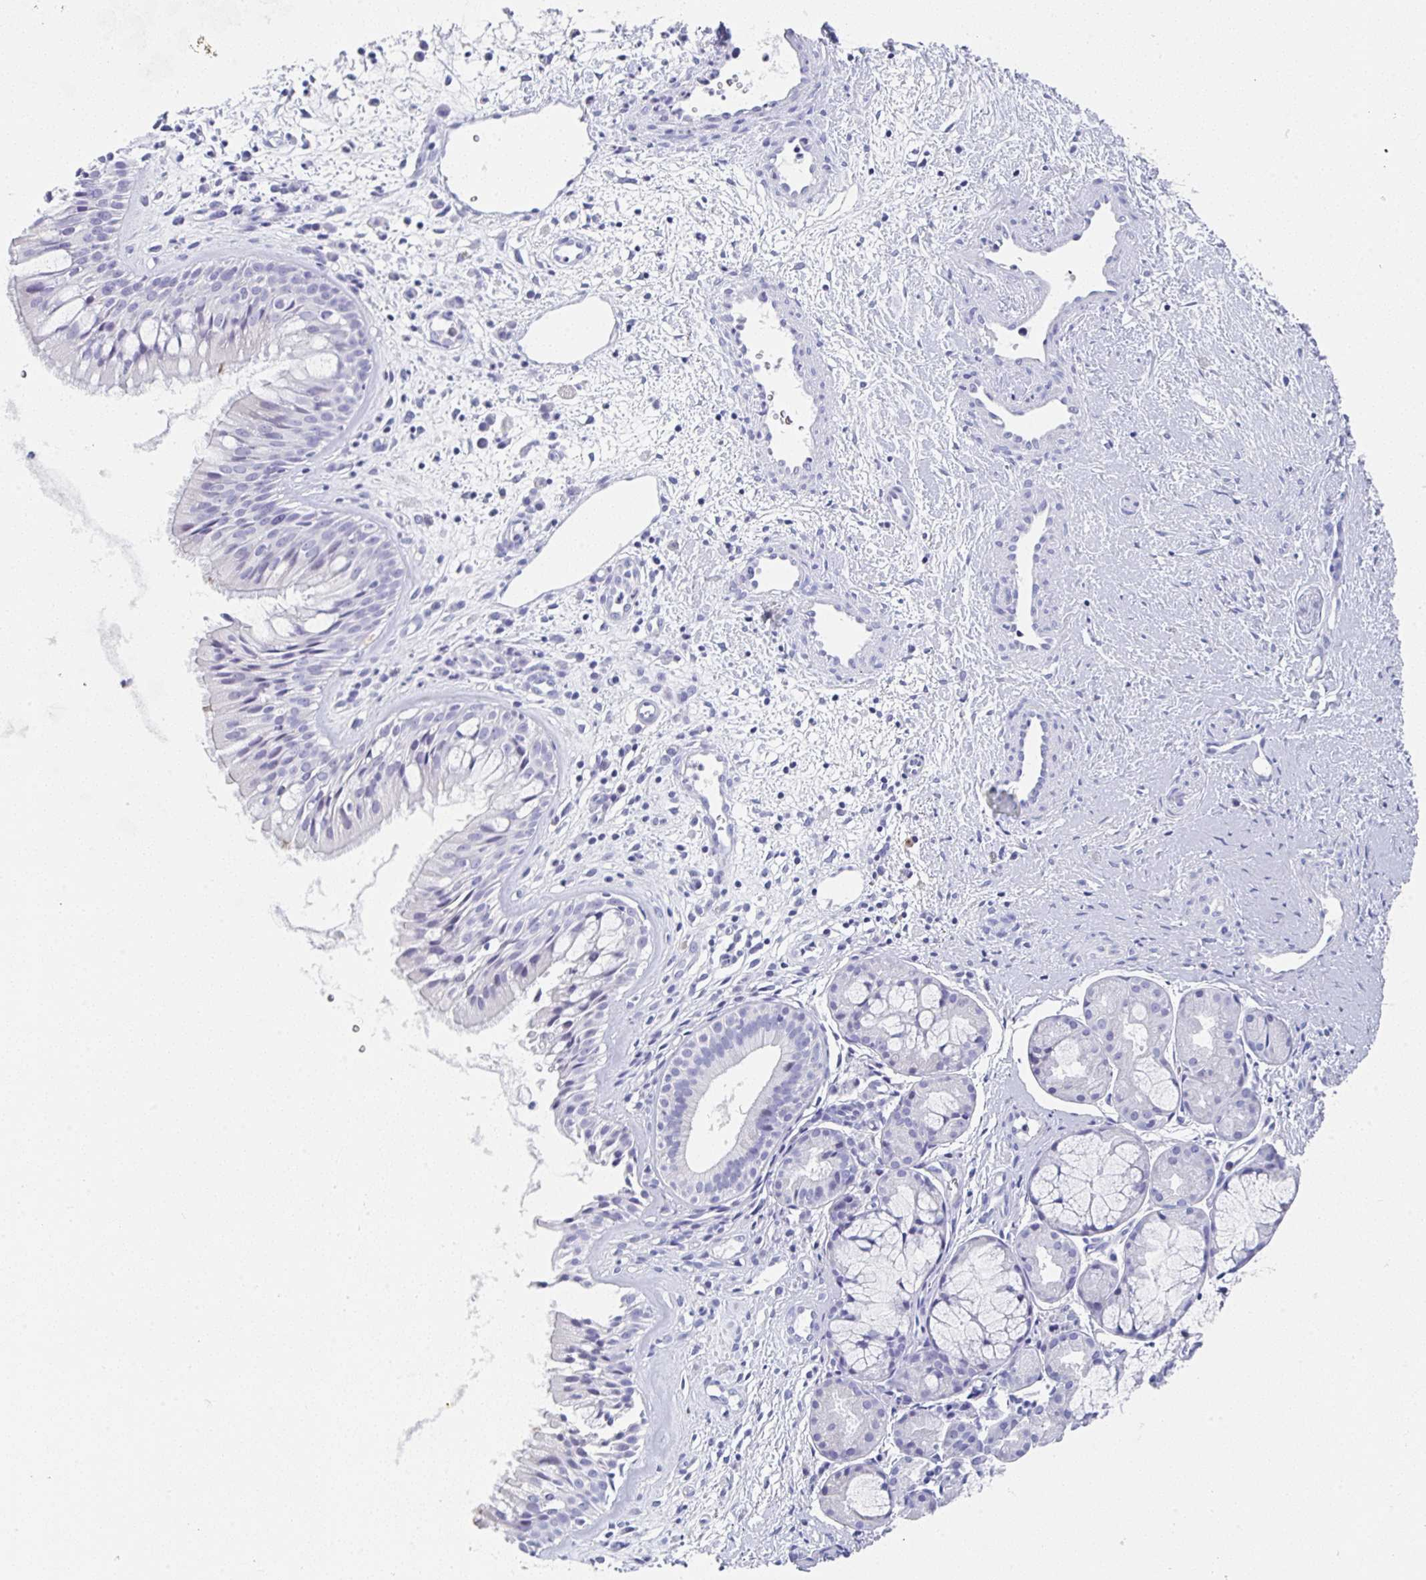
{"staining": {"intensity": "negative", "quantity": "none", "location": "none"}, "tissue": "nasopharynx", "cell_type": "Respiratory epithelial cells", "image_type": "normal", "snomed": [{"axis": "morphology", "description": "Normal tissue, NOS"}, {"axis": "topography", "description": "Nasopharynx"}], "caption": "High power microscopy histopathology image of an immunohistochemistry (IHC) image of unremarkable nasopharynx, revealing no significant positivity in respiratory epithelial cells. The staining is performed using DAB brown chromogen with nuclei counter-stained in using hematoxylin.", "gene": "TNFRSF8", "patient": {"sex": "male", "age": 65}}